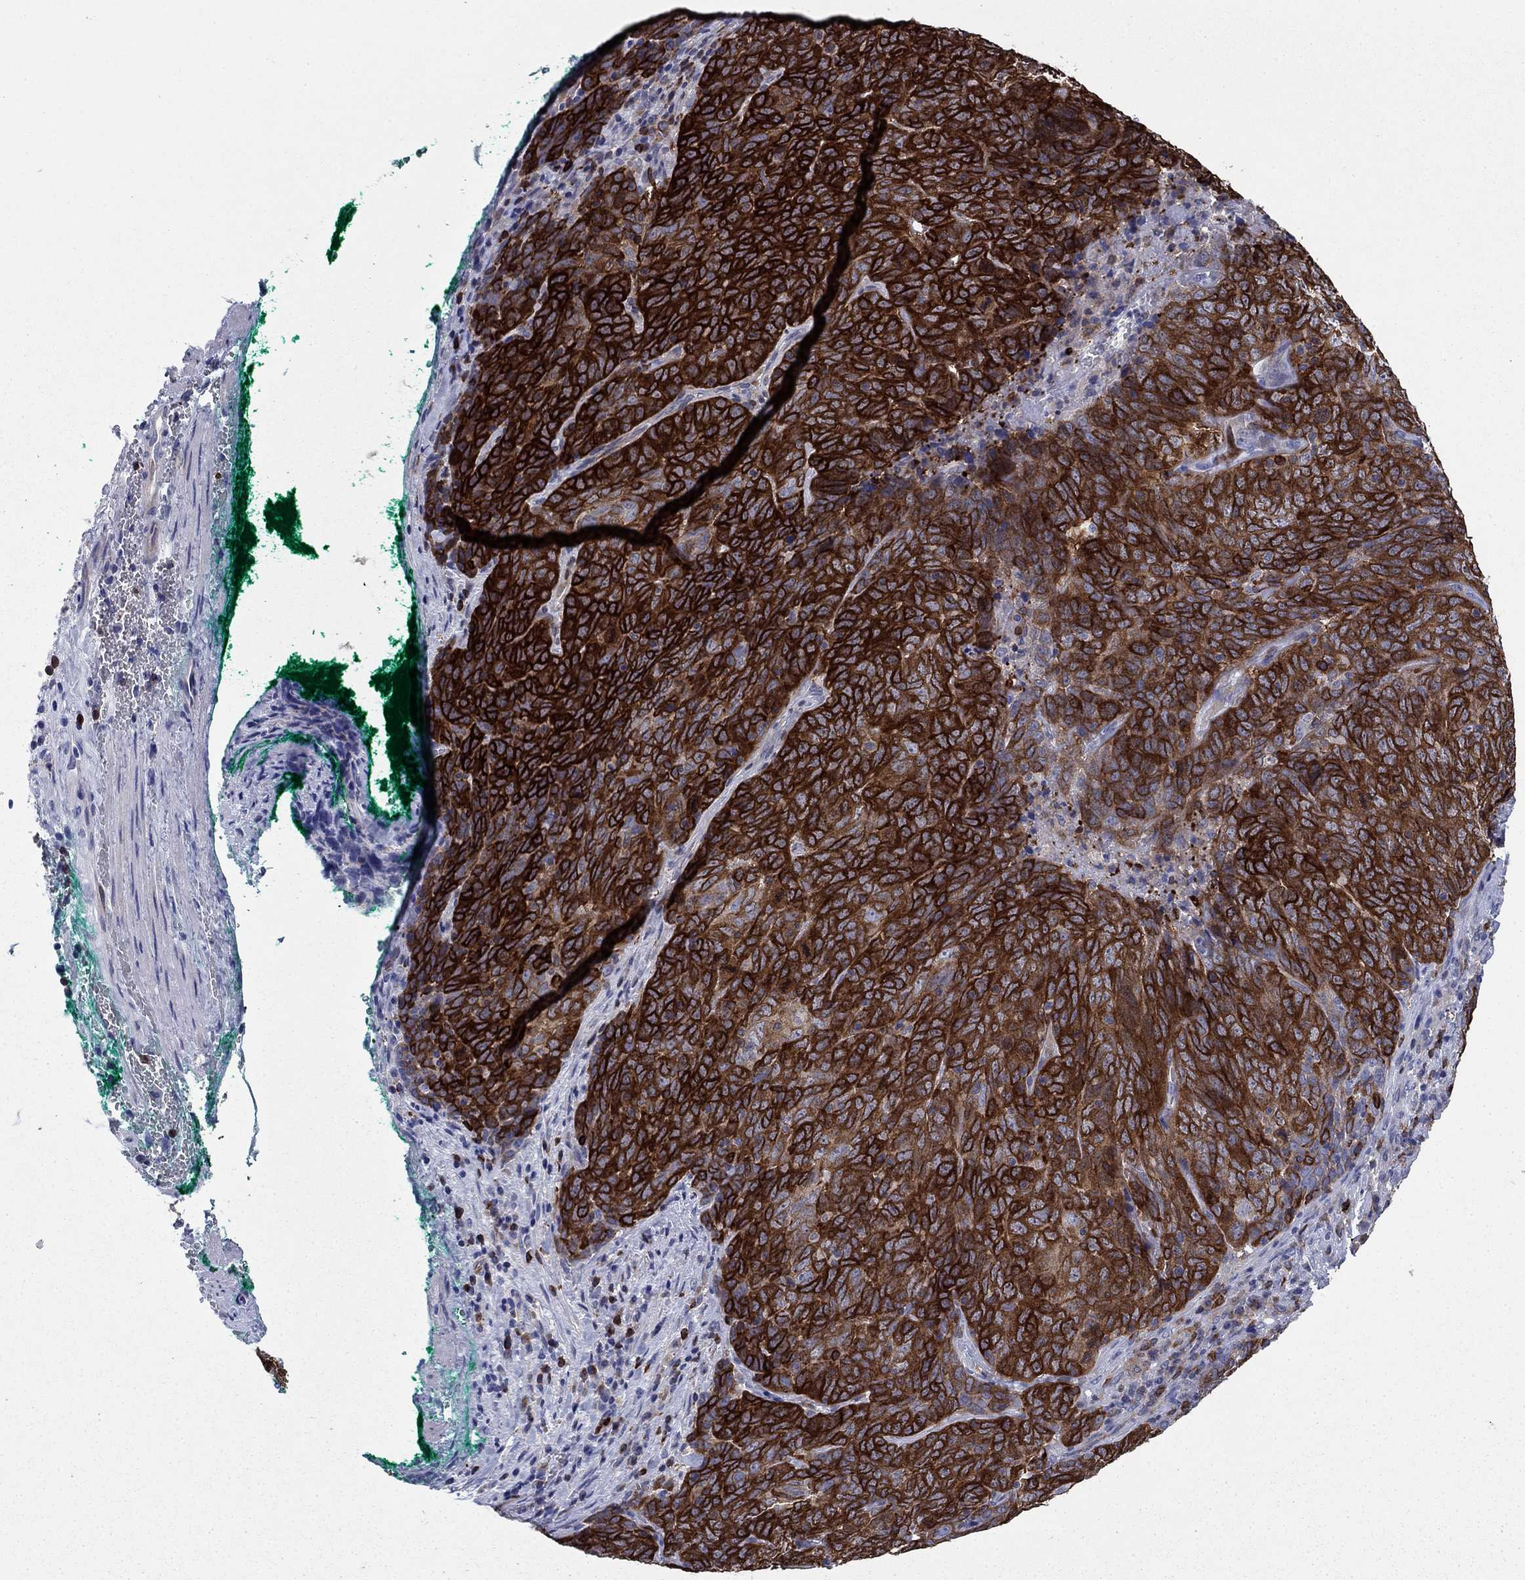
{"staining": {"intensity": "strong", "quantity": ">75%", "location": "cytoplasmic/membranous"}, "tissue": "skin cancer", "cell_type": "Tumor cells", "image_type": "cancer", "snomed": [{"axis": "morphology", "description": "Squamous cell carcinoma, NOS"}, {"axis": "topography", "description": "Skin"}, {"axis": "topography", "description": "Anal"}], "caption": "High-power microscopy captured an IHC photomicrograph of skin cancer (squamous cell carcinoma), revealing strong cytoplasmic/membranous positivity in about >75% of tumor cells.", "gene": "STMN1", "patient": {"sex": "female", "age": 51}}